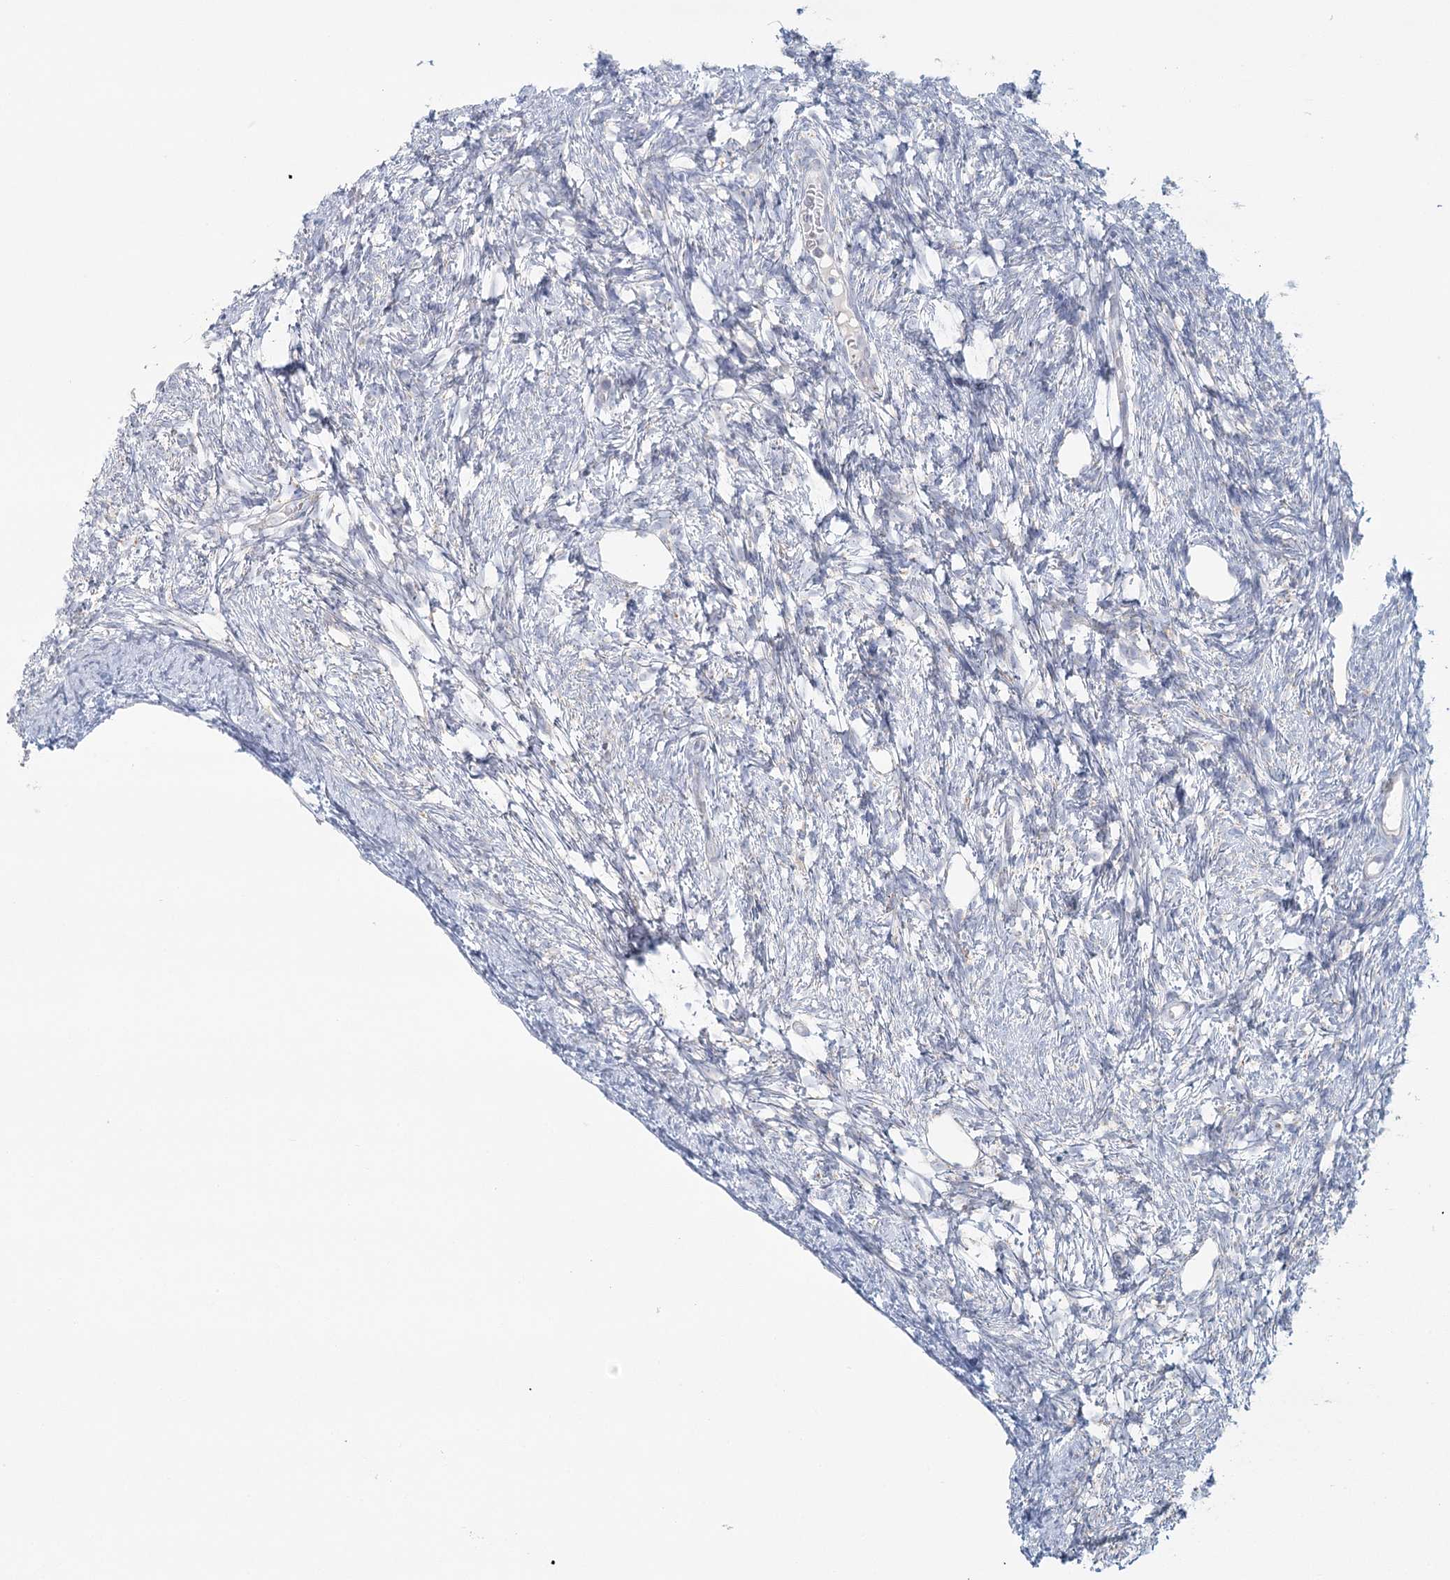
{"staining": {"intensity": "negative", "quantity": "none", "location": "none"}, "tissue": "ovary", "cell_type": "Ovarian stroma cells", "image_type": "normal", "snomed": [{"axis": "morphology", "description": "Normal tissue, NOS"}, {"axis": "topography", "description": "Ovary"}], "caption": "Immunohistochemistry (IHC) histopathology image of unremarkable human ovary stained for a protein (brown), which reveals no positivity in ovarian stroma cells.", "gene": "BPHL", "patient": {"sex": "female", "age": 33}}